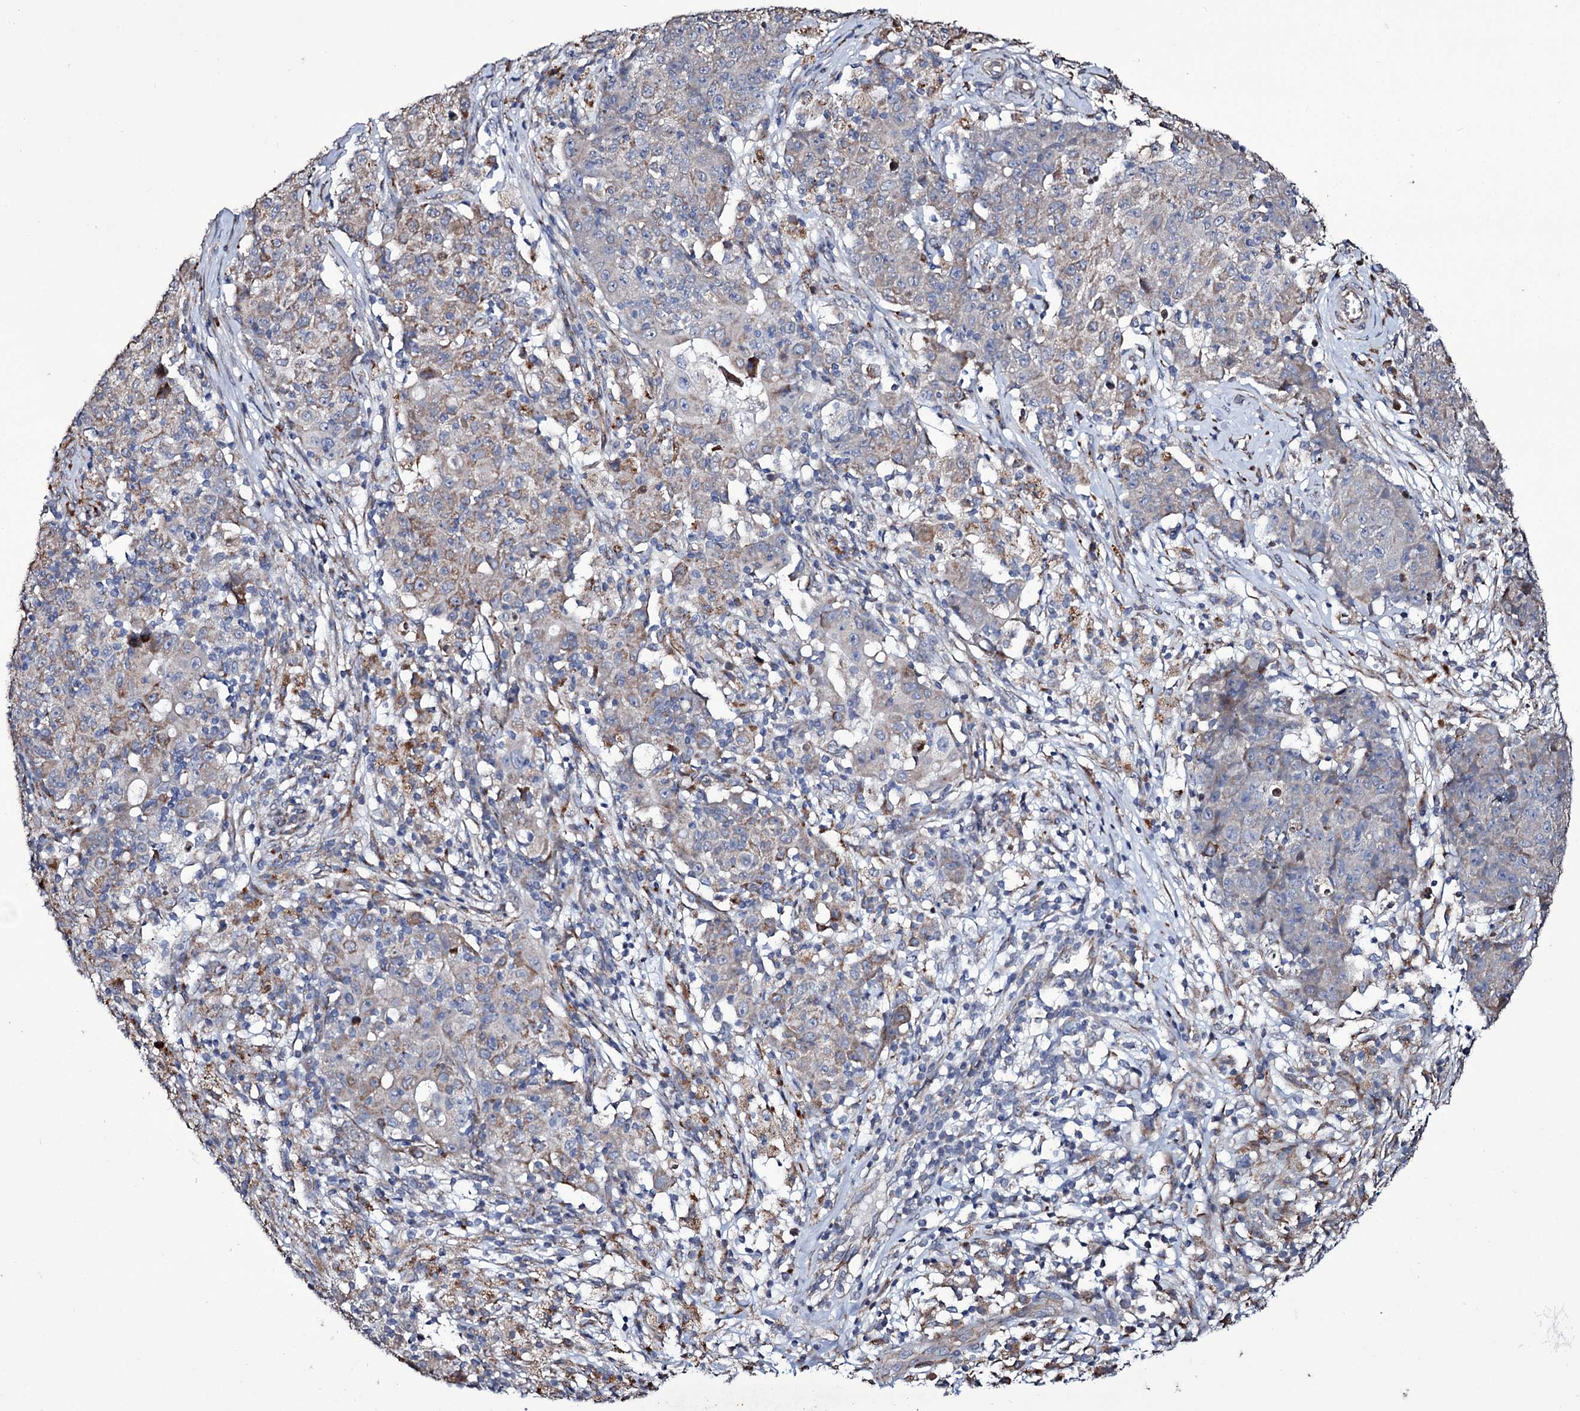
{"staining": {"intensity": "weak", "quantity": "<25%", "location": "cytoplasmic/membranous"}, "tissue": "ovarian cancer", "cell_type": "Tumor cells", "image_type": "cancer", "snomed": [{"axis": "morphology", "description": "Carcinoma, endometroid"}, {"axis": "topography", "description": "Ovary"}], "caption": "There is no significant expression in tumor cells of ovarian cancer (endometroid carcinoma).", "gene": "TUBGCP5", "patient": {"sex": "female", "age": 42}}